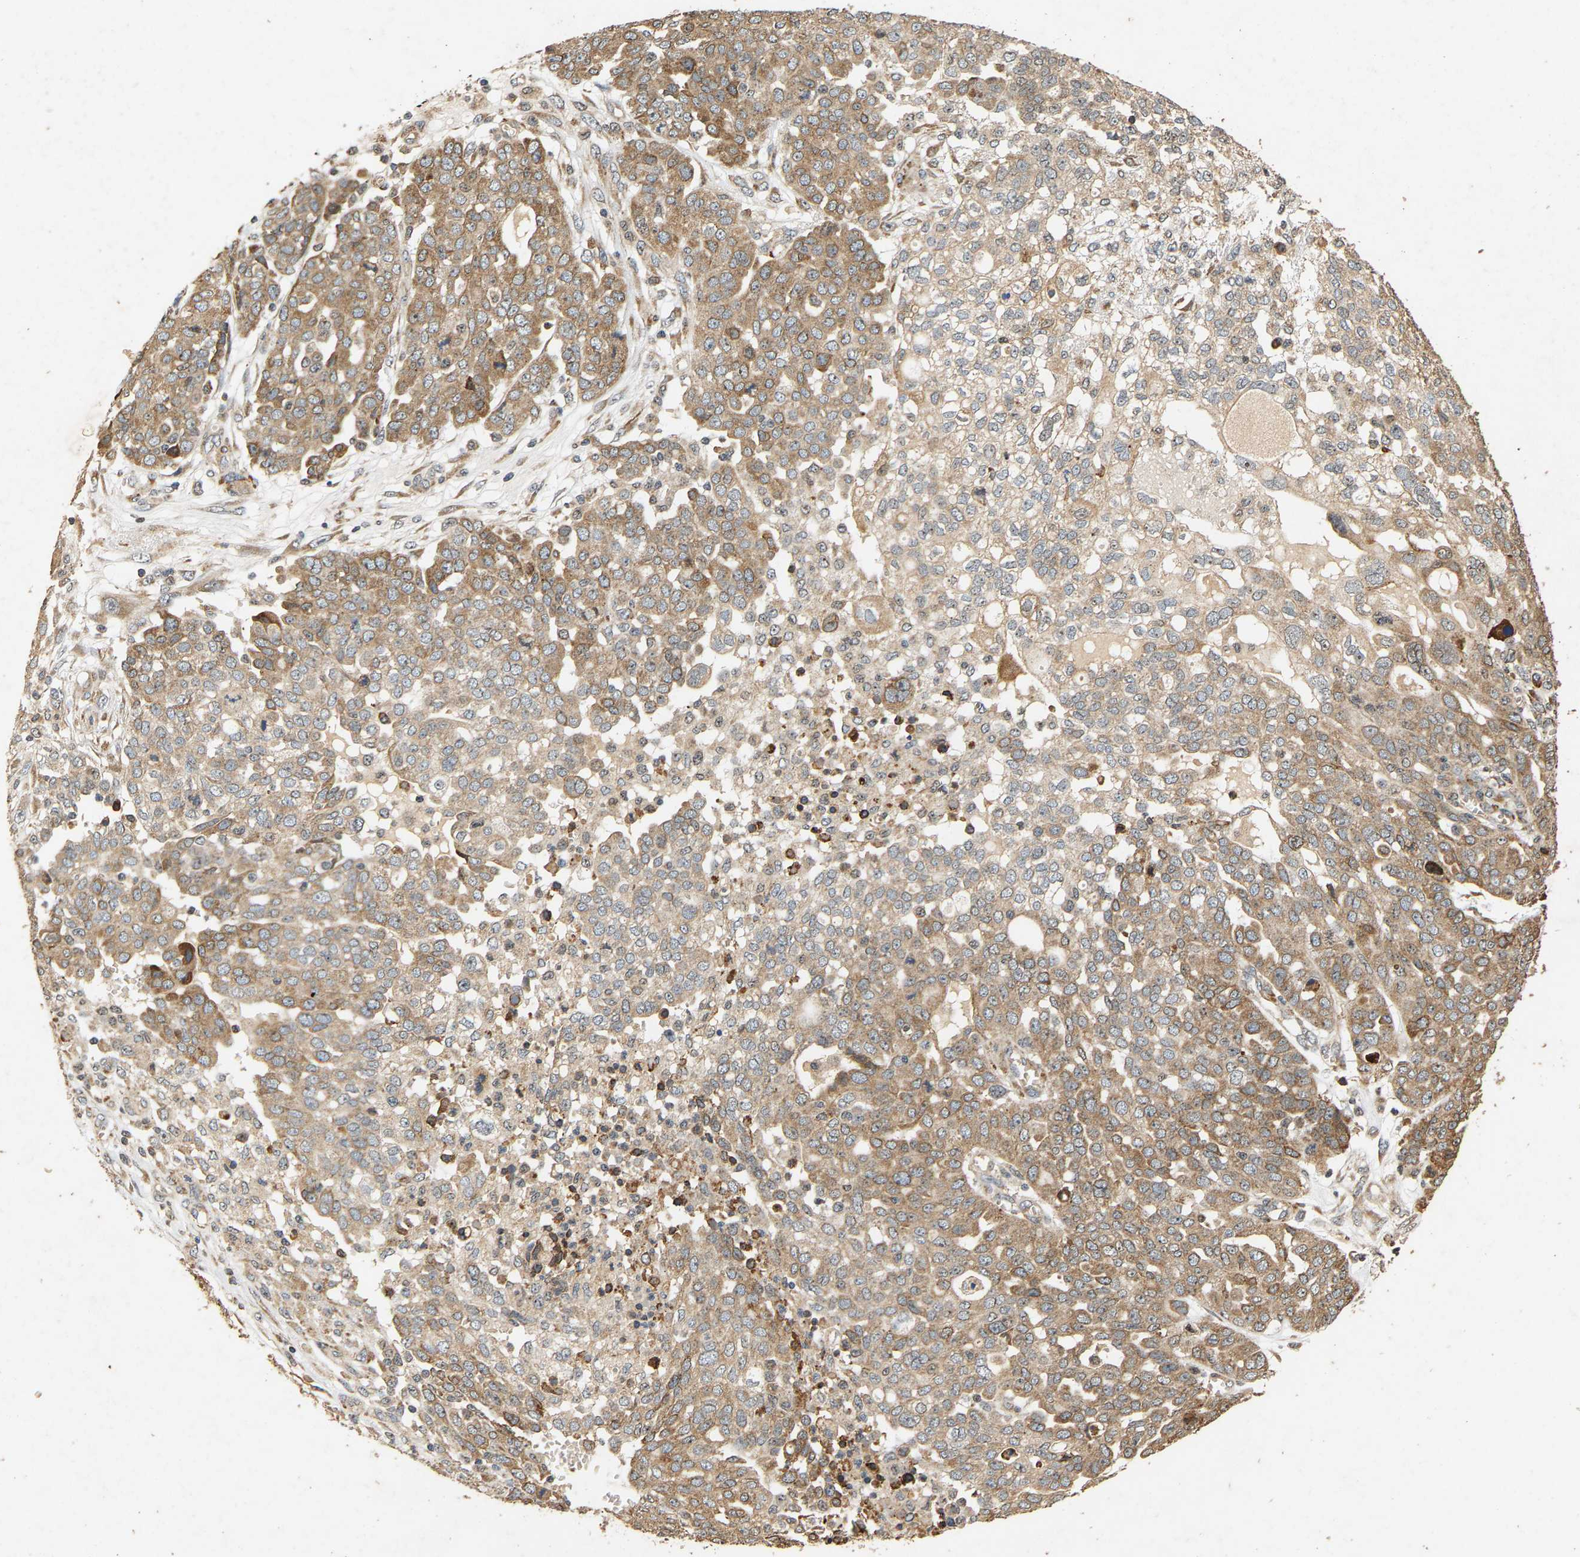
{"staining": {"intensity": "moderate", "quantity": ">75%", "location": "cytoplasmic/membranous"}, "tissue": "ovarian cancer", "cell_type": "Tumor cells", "image_type": "cancer", "snomed": [{"axis": "morphology", "description": "Cystadenocarcinoma, serous, NOS"}, {"axis": "topography", "description": "Soft tissue"}, {"axis": "topography", "description": "Ovary"}], "caption": "Brown immunohistochemical staining in serous cystadenocarcinoma (ovarian) demonstrates moderate cytoplasmic/membranous expression in approximately >75% of tumor cells.", "gene": "CIDEC", "patient": {"sex": "female", "age": 57}}